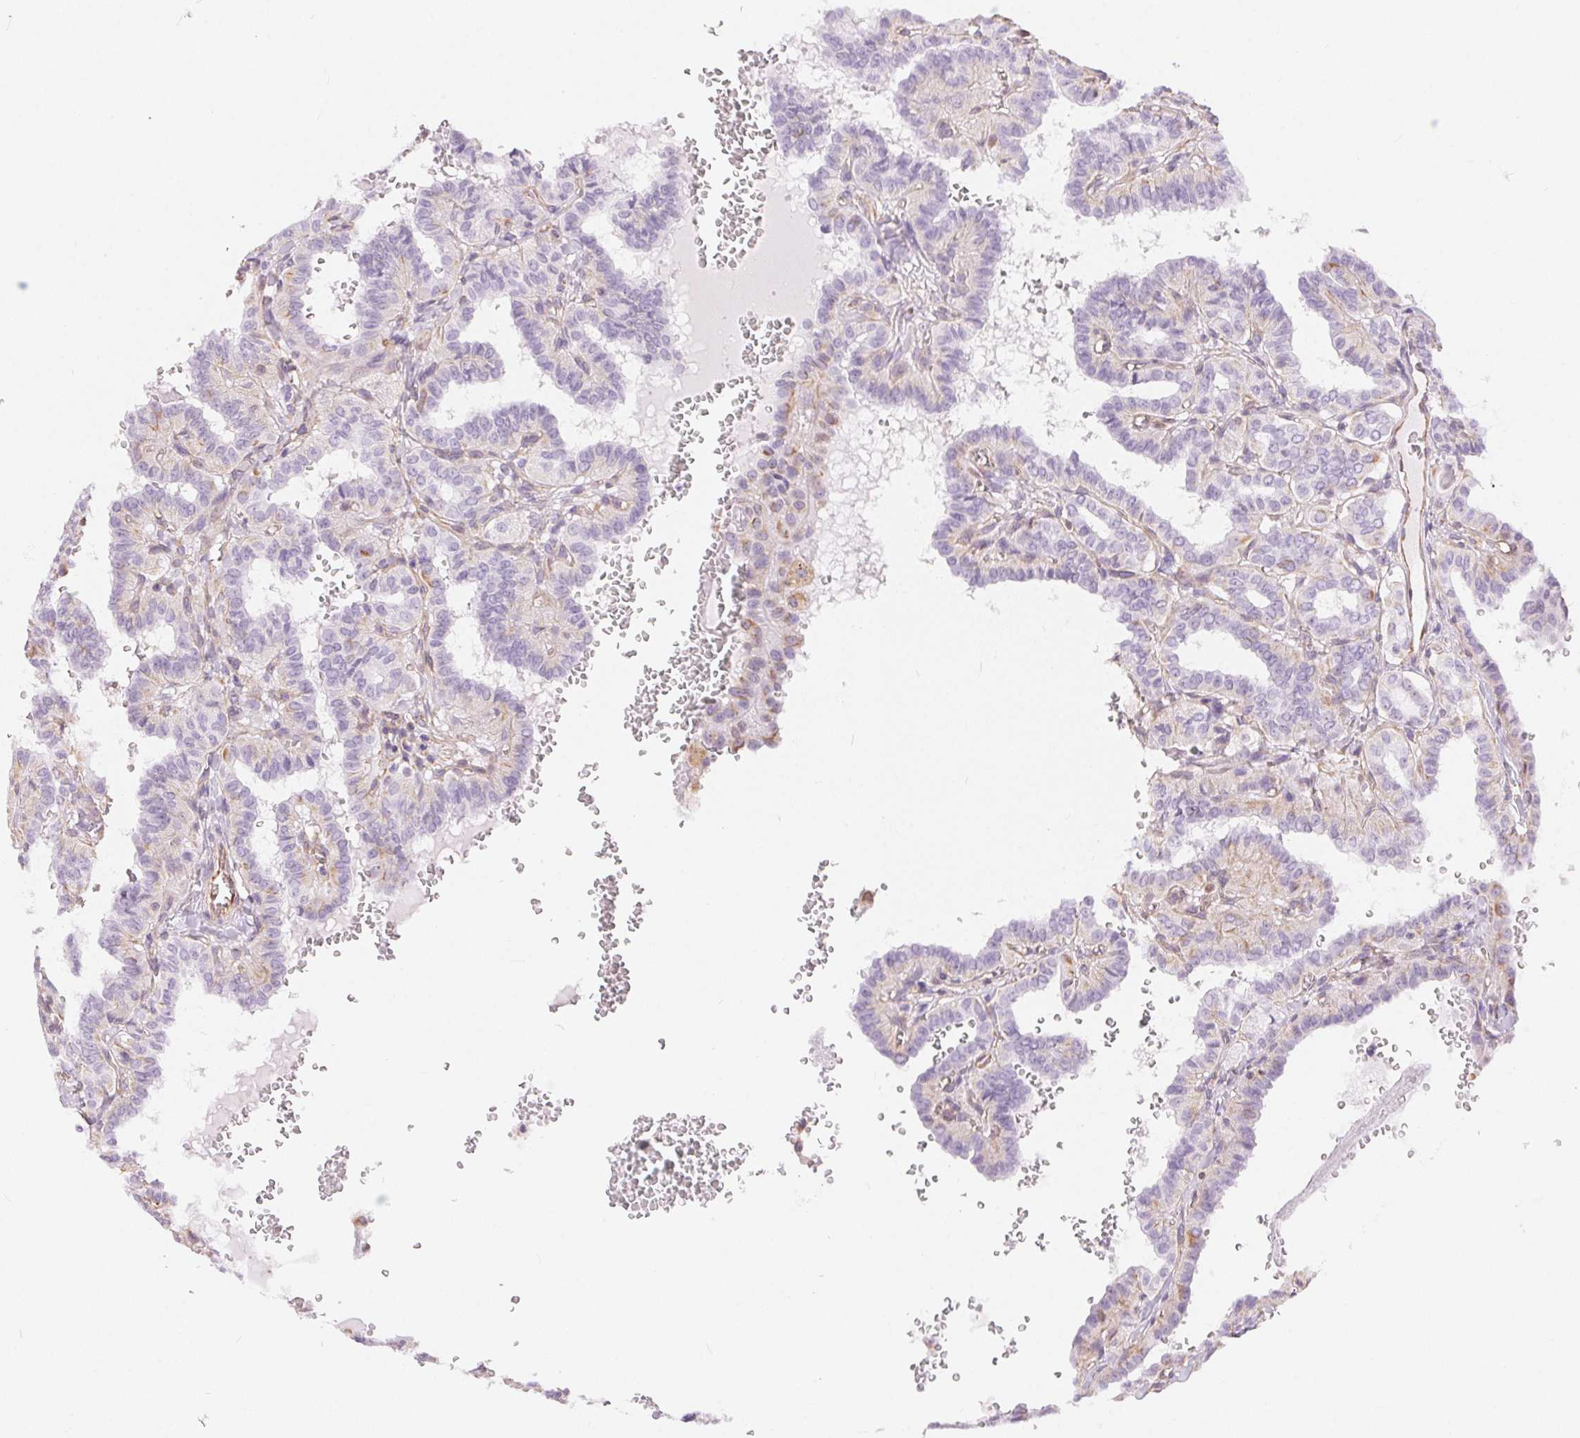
{"staining": {"intensity": "negative", "quantity": "none", "location": "none"}, "tissue": "thyroid cancer", "cell_type": "Tumor cells", "image_type": "cancer", "snomed": [{"axis": "morphology", "description": "Papillary adenocarcinoma, NOS"}, {"axis": "topography", "description": "Thyroid gland"}], "caption": "This micrograph is of thyroid cancer stained with immunohistochemistry (IHC) to label a protein in brown with the nuclei are counter-stained blue. There is no expression in tumor cells.", "gene": "GFAP", "patient": {"sex": "female", "age": 21}}